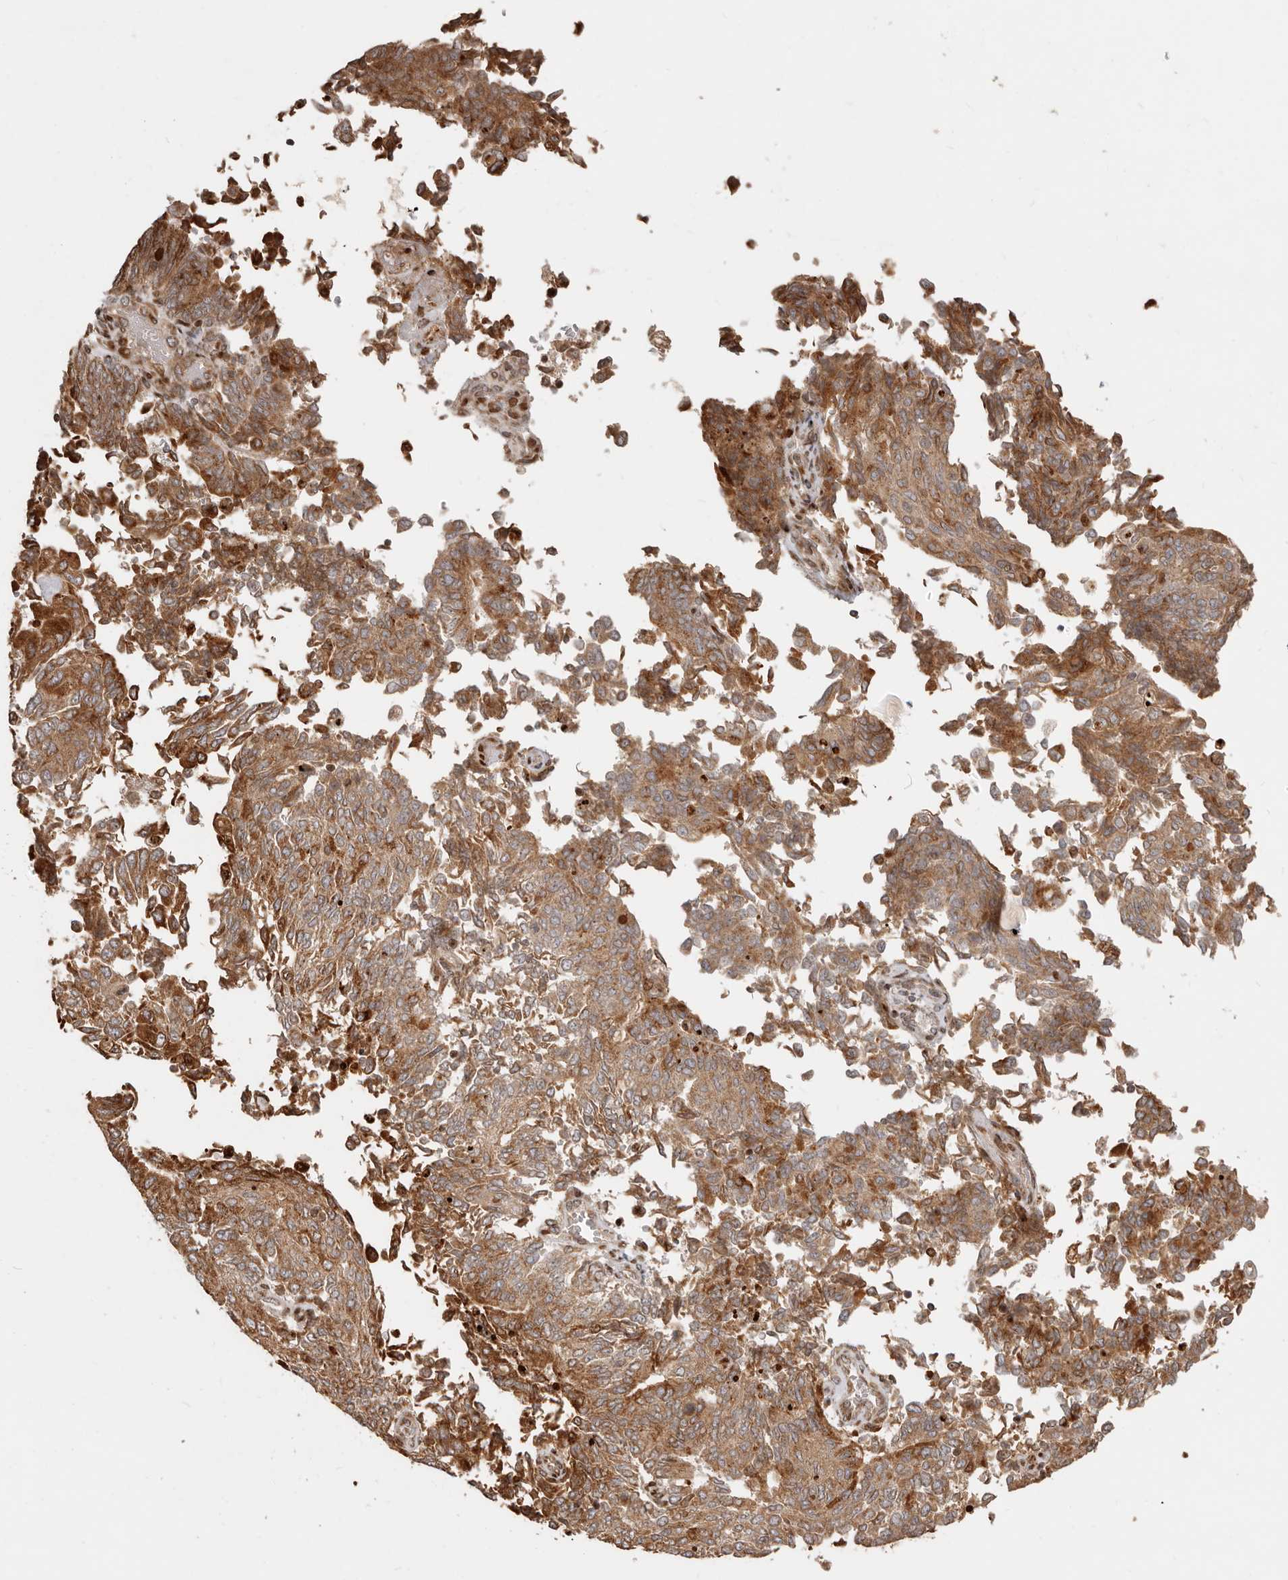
{"staining": {"intensity": "moderate", "quantity": ">75%", "location": "cytoplasmic/membranous"}, "tissue": "endometrial cancer", "cell_type": "Tumor cells", "image_type": "cancer", "snomed": [{"axis": "morphology", "description": "Adenocarcinoma, NOS"}, {"axis": "topography", "description": "Endometrium"}], "caption": "Immunohistochemical staining of endometrial cancer exhibits medium levels of moderate cytoplasmic/membranous protein staining in about >75% of tumor cells.", "gene": "TRIM4", "patient": {"sex": "female", "age": 80}}